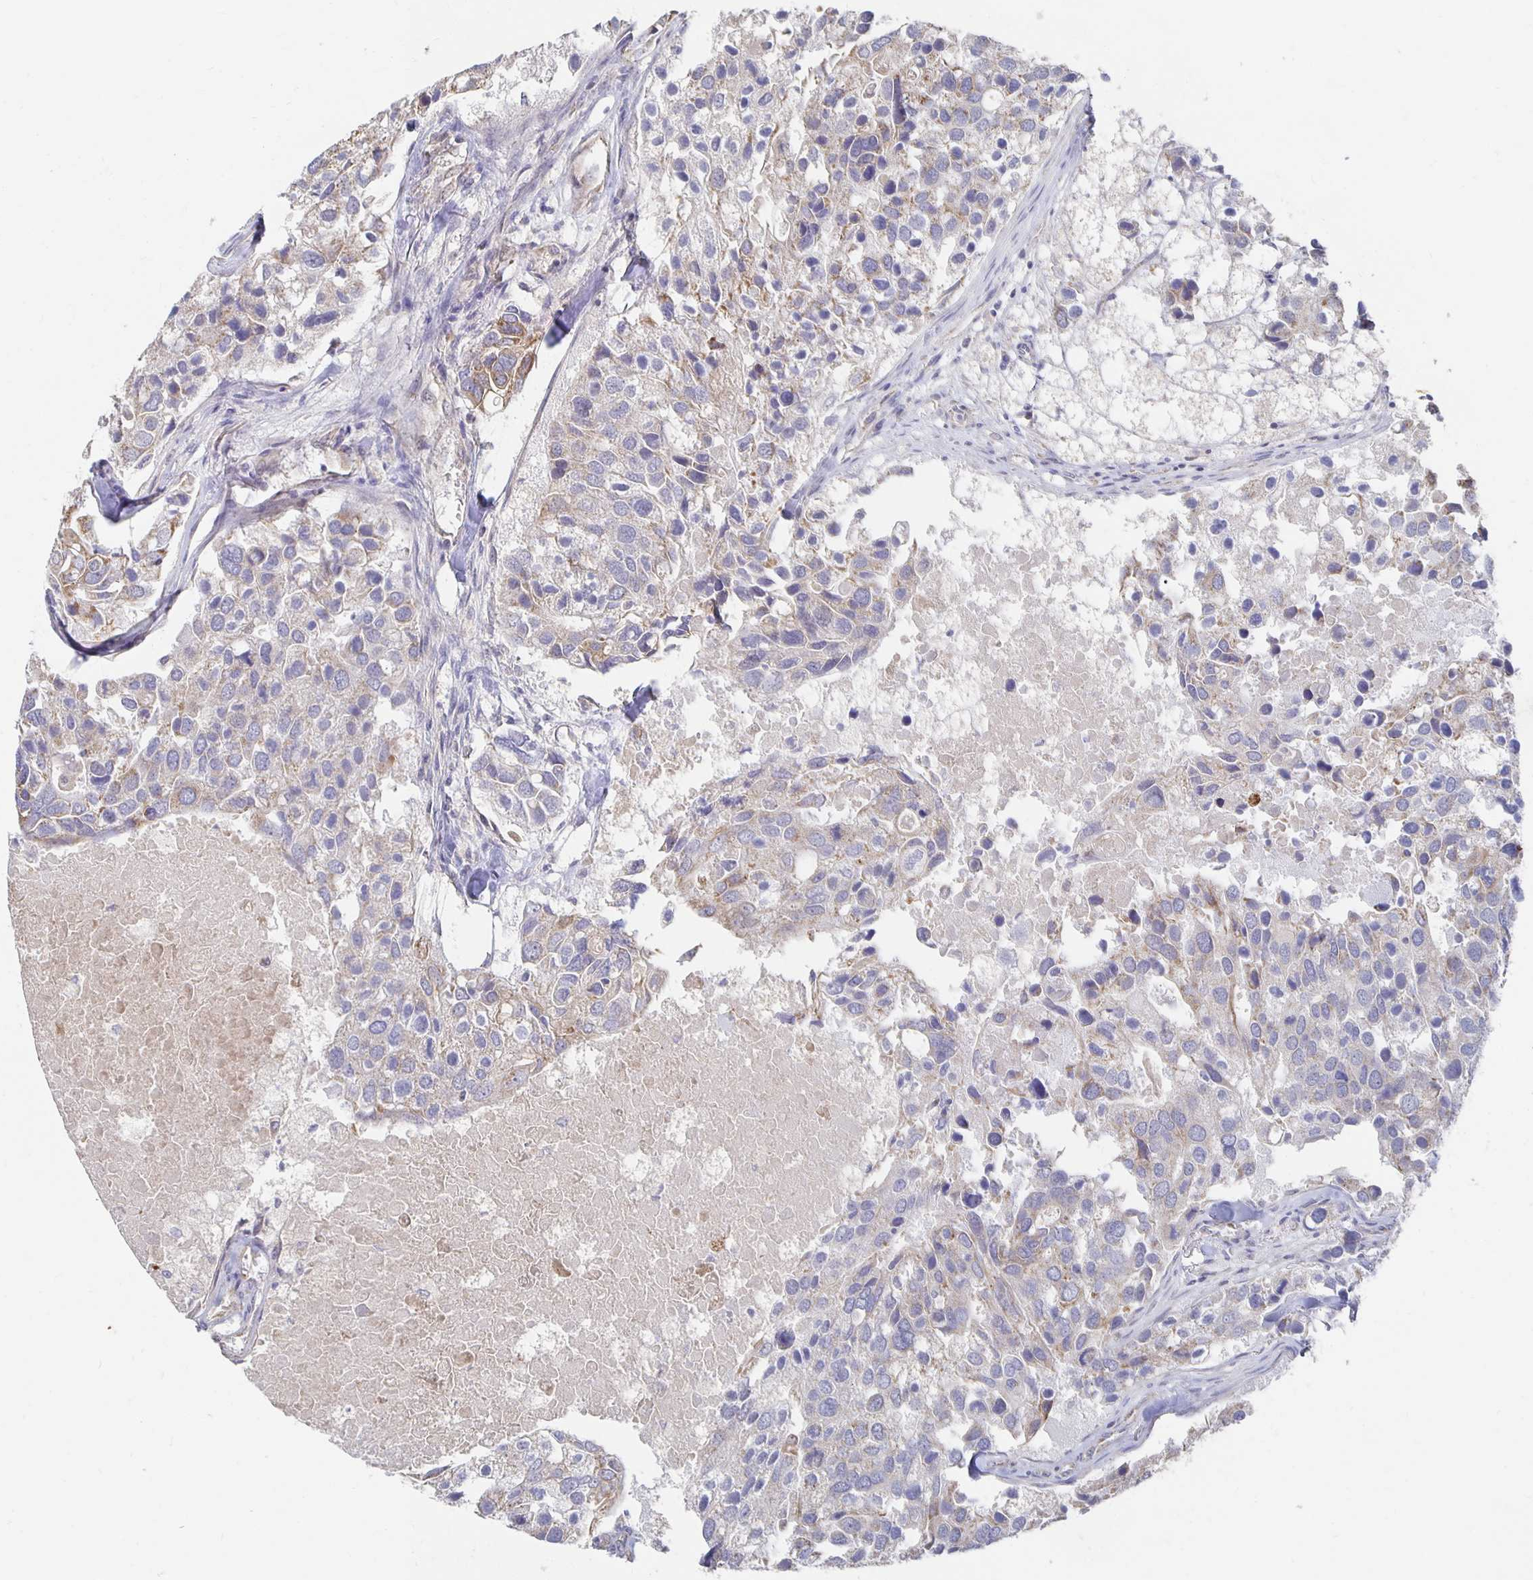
{"staining": {"intensity": "weak", "quantity": "<25%", "location": "cytoplasmic/membranous"}, "tissue": "breast cancer", "cell_type": "Tumor cells", "image_type": "cancer", "snomed": [{"axis": "morphology", "description": "Duct carcinoma"}, {"axis": "topography", "description": "Breast"}], "caption": "DAB immunohistochemical staining of human breast intraductal carcinoma displays no significant expression in tumor cells.", "gene": "NKX2-8", "patient": {"sex": "female", "age": 83}}